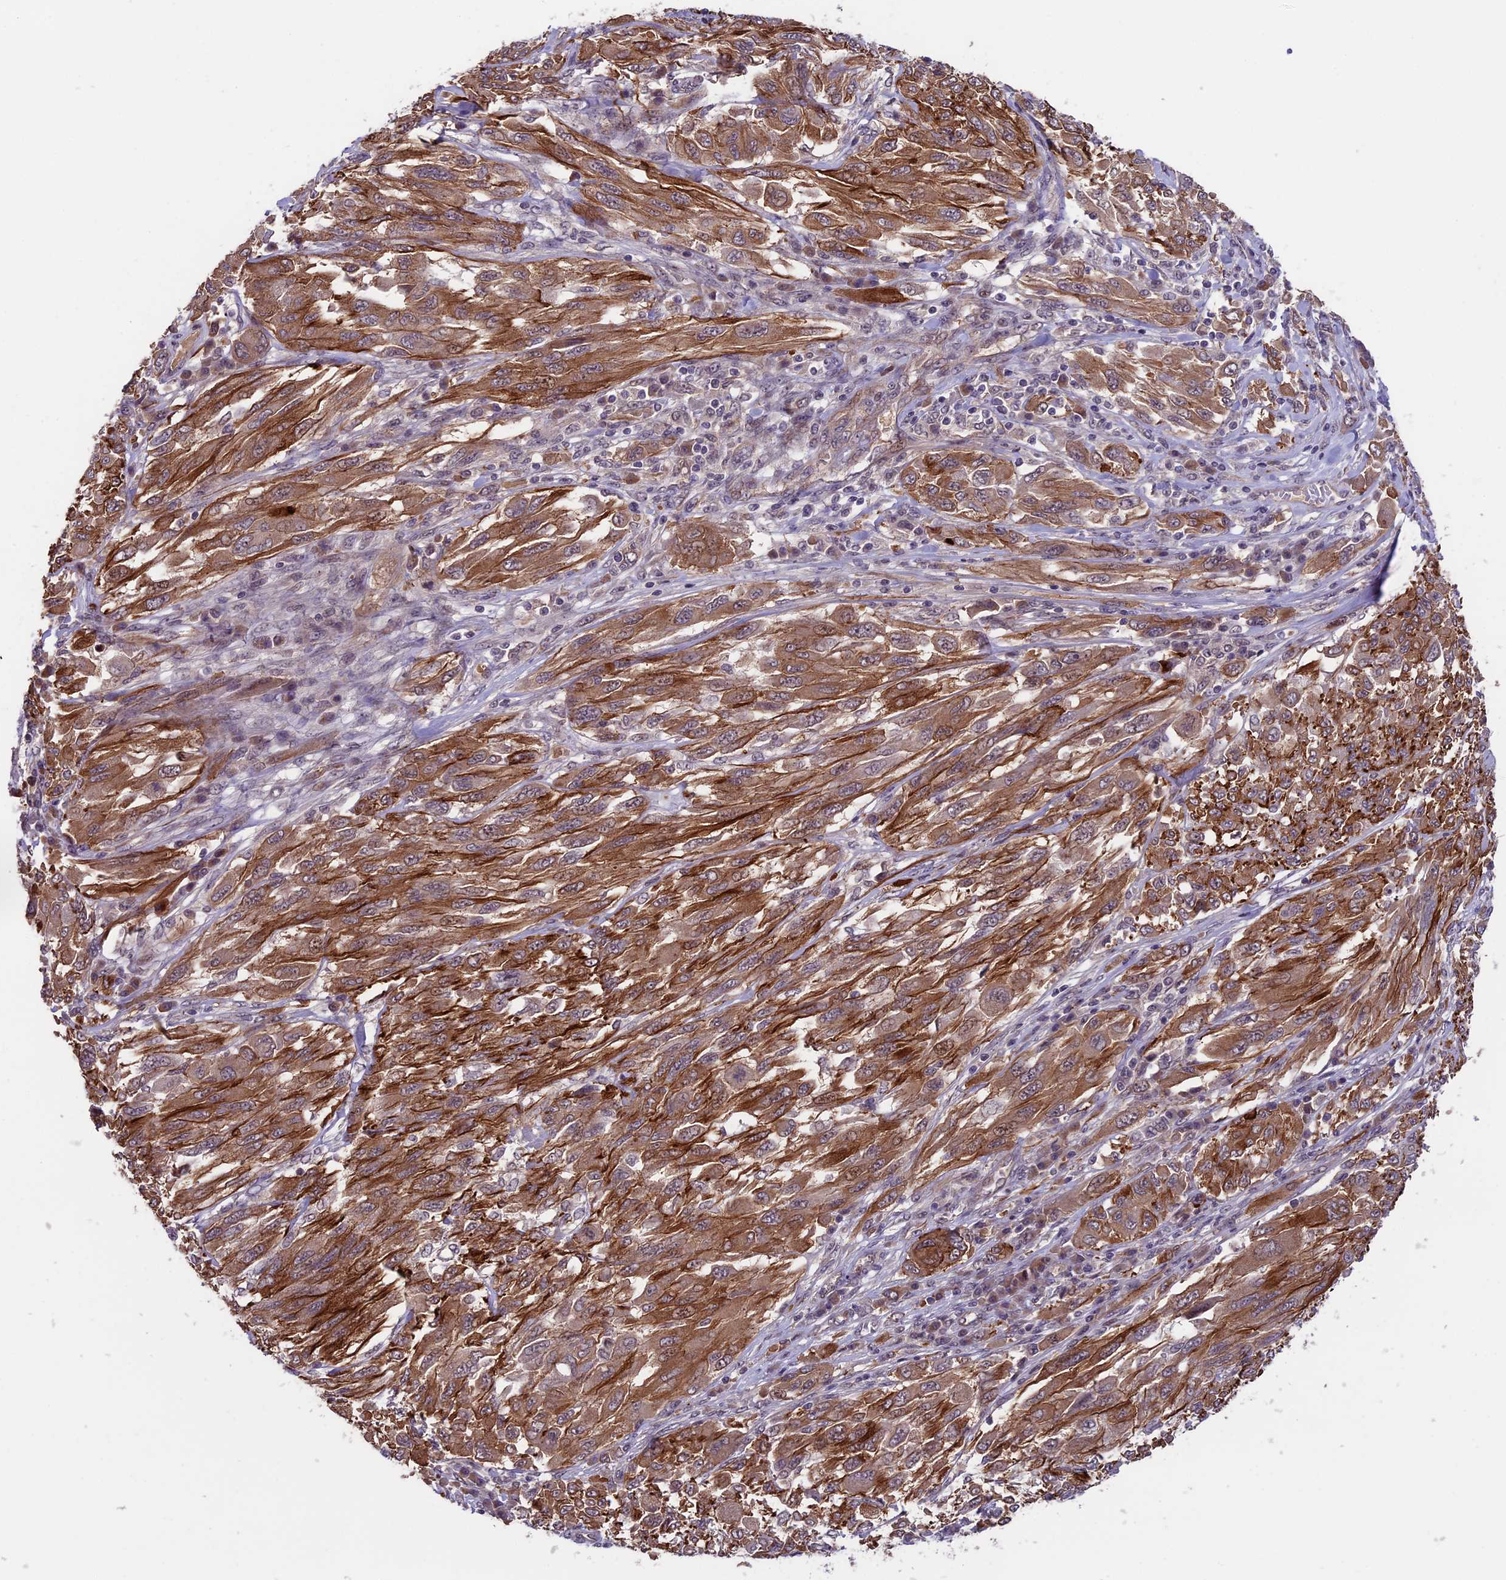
{"staining": {"intensity": "moderate", "quantity": ">75%", "location": "cytoplasmic/membranous"}, "tissue": "melanoma", "cell_type": "Tumor cells", "image_type": "cancer", "snomed": [{"axis": "morphology", "description": "Malignant melanoma, NOS"}, {"axis": "topography", "description": "Skin"}], "caption": "Tumor cells exhibit medium levels of moderate cytoplasmic/membranous expression in about >75% of cells in human malignant melanoma.", "gene": "SIPA1L3", "patient": {"sex": "female", "age": 91}}